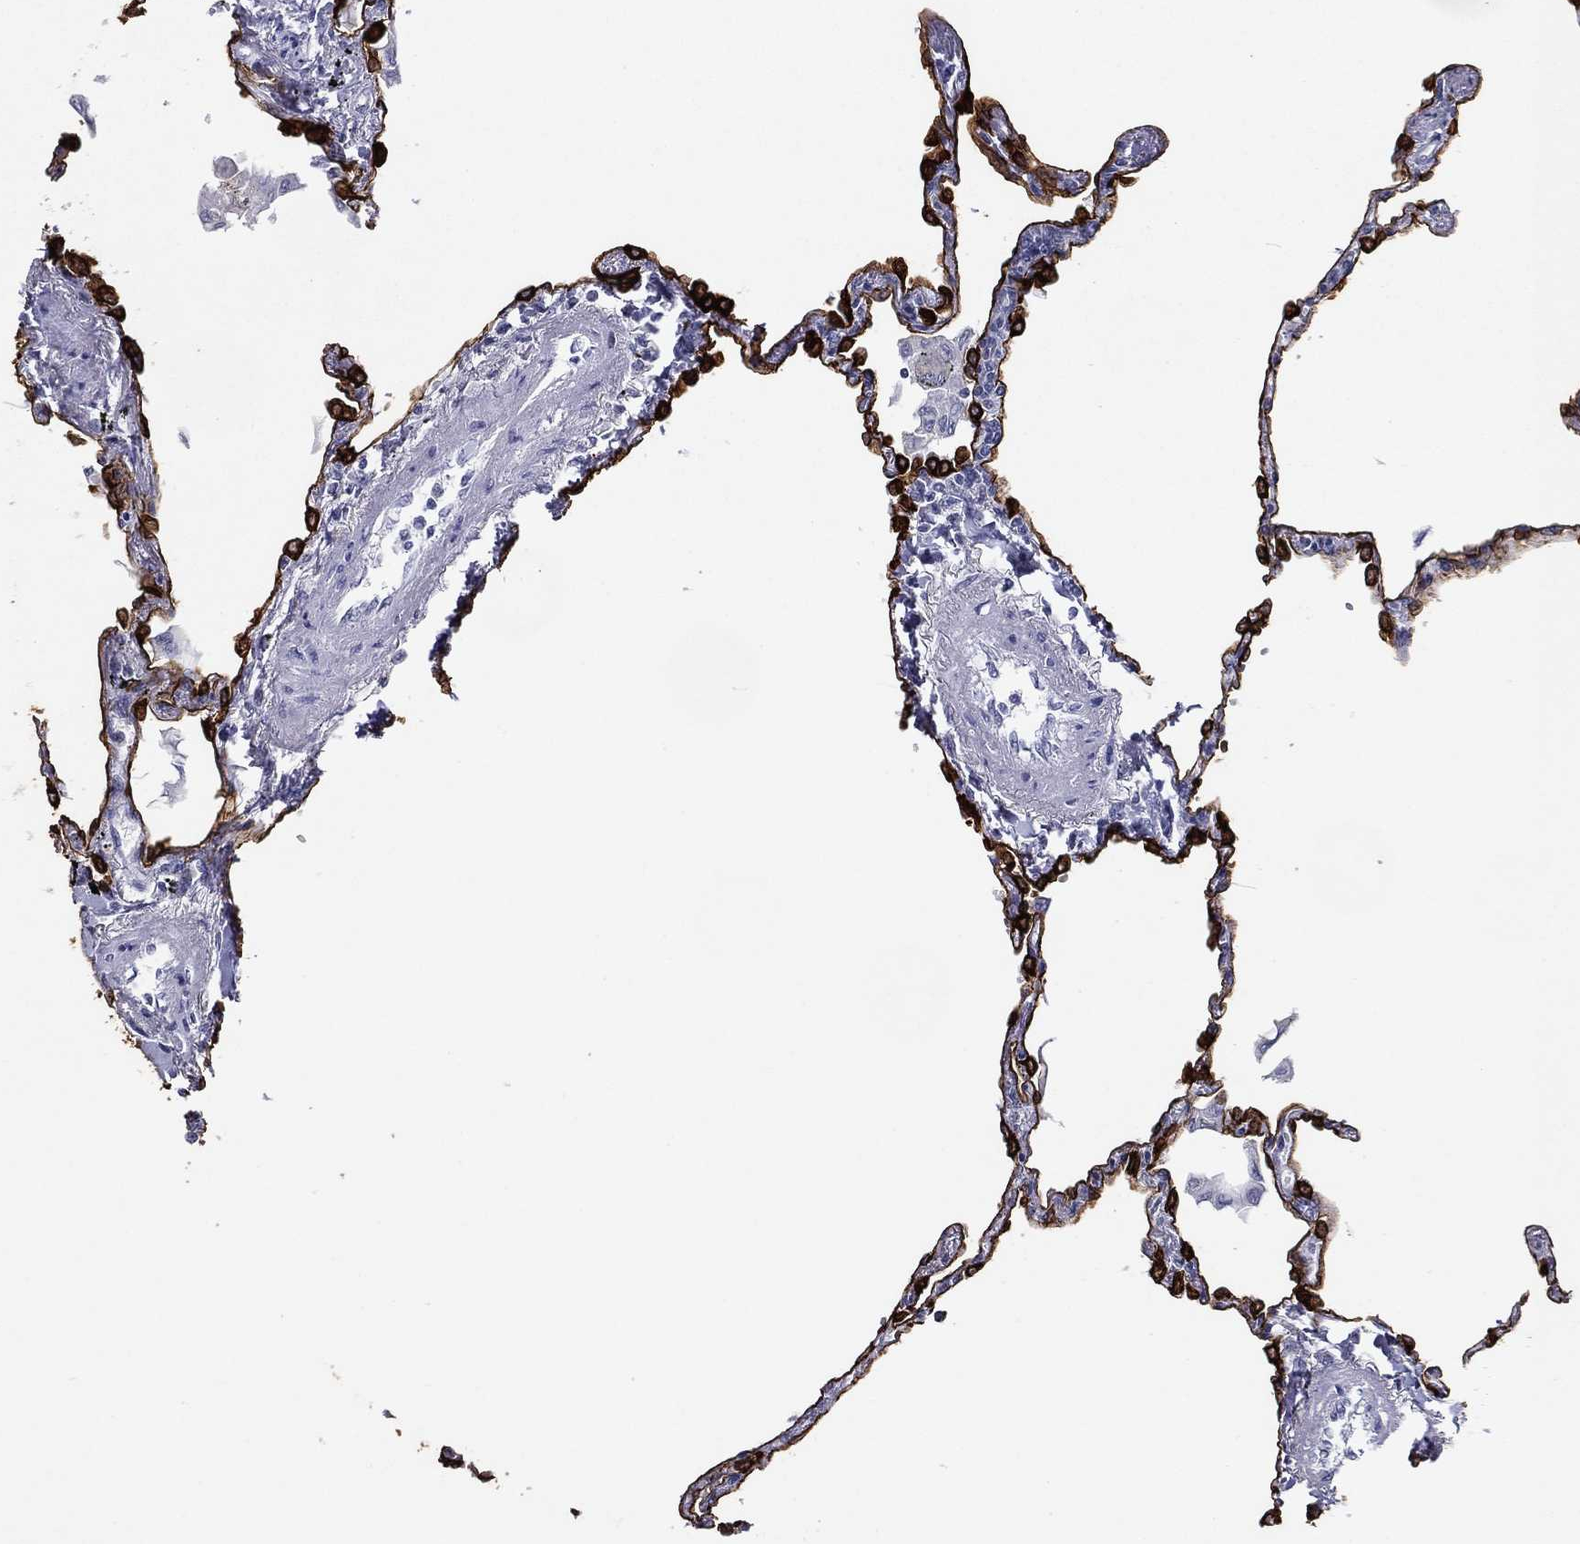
{"staining": {"intensity": "strong", "quantity": "25%-75%", "location": "cytoplasmic/membranous"}, "tissue": "lung", "cell_type": "Alveolar cells", "image_type": "normal", "snomed": [{"axis": "morphology", "description": "Normal tissue, NOS"}, {"axis": "topography", "description": "Lung"}], "caption": "Strong cytoplasmic/membranous staining is identified in about 25%-75% of alveolar cells in normal lung. (DAB (3,3'-diaminobenzidine) IHC with brightfield microscopy, high magnification).", "gene": "KRT7", "patient": {"sex": "male", "age": 78}}